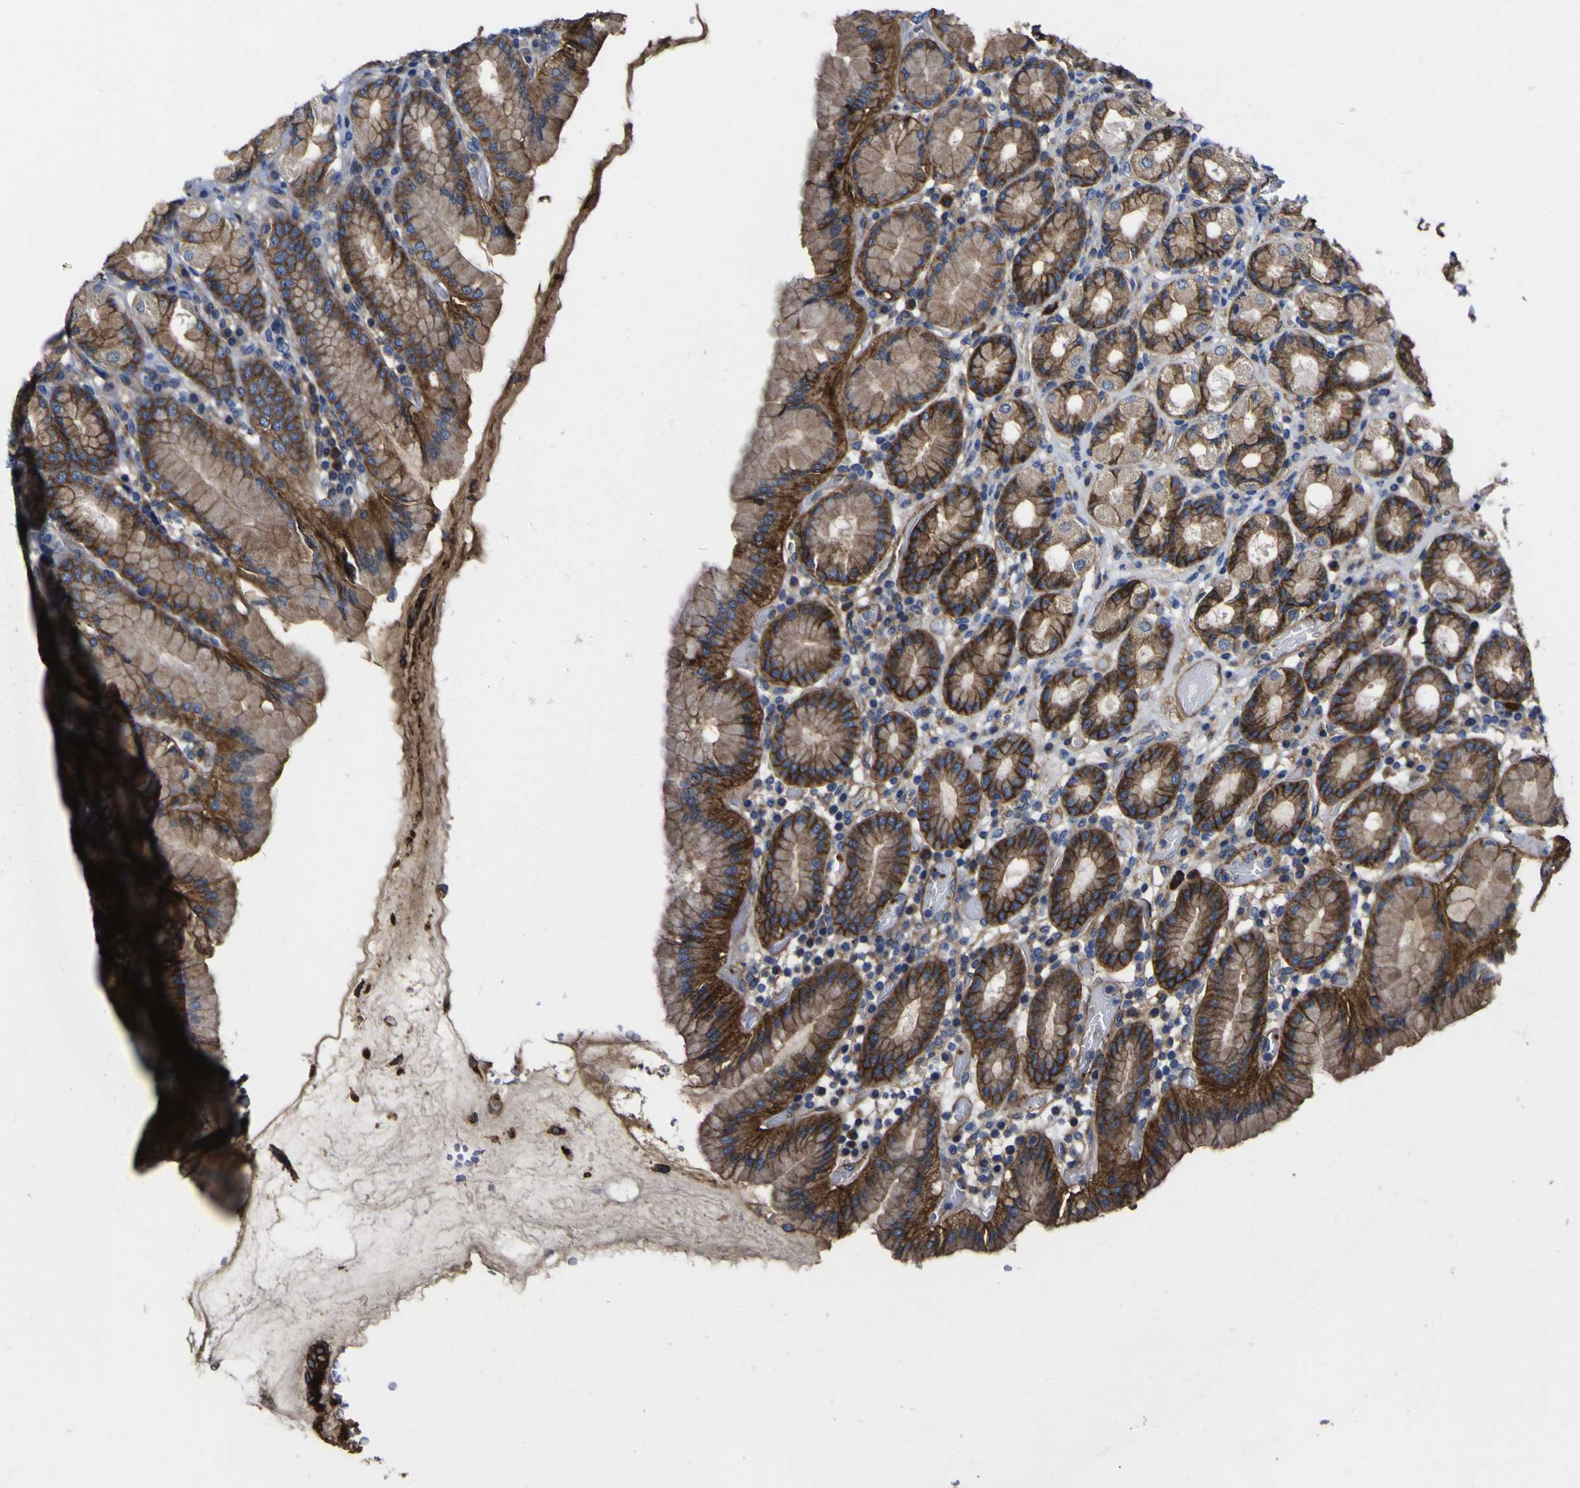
{"staining": {"intensity": "moderate", "quantity": ">75%", "location": "cytoplasmic/membranous"}, "tissue": "stomach", "cell_type": "Glandular cells", "image_type": "normal", "snomed": [{"axis": "morphology", "description": "Normal tissue, NOS"}, {"axis": "topography", "description": "Stomach, upper"}], "caption": "Protein expression analysis of benign human stomach reveals moderate cytoplasmic/membranous staining in about >75% of glandular cells.", "gene": "CD151", "patient": {"sex": "male", "age": 68}}